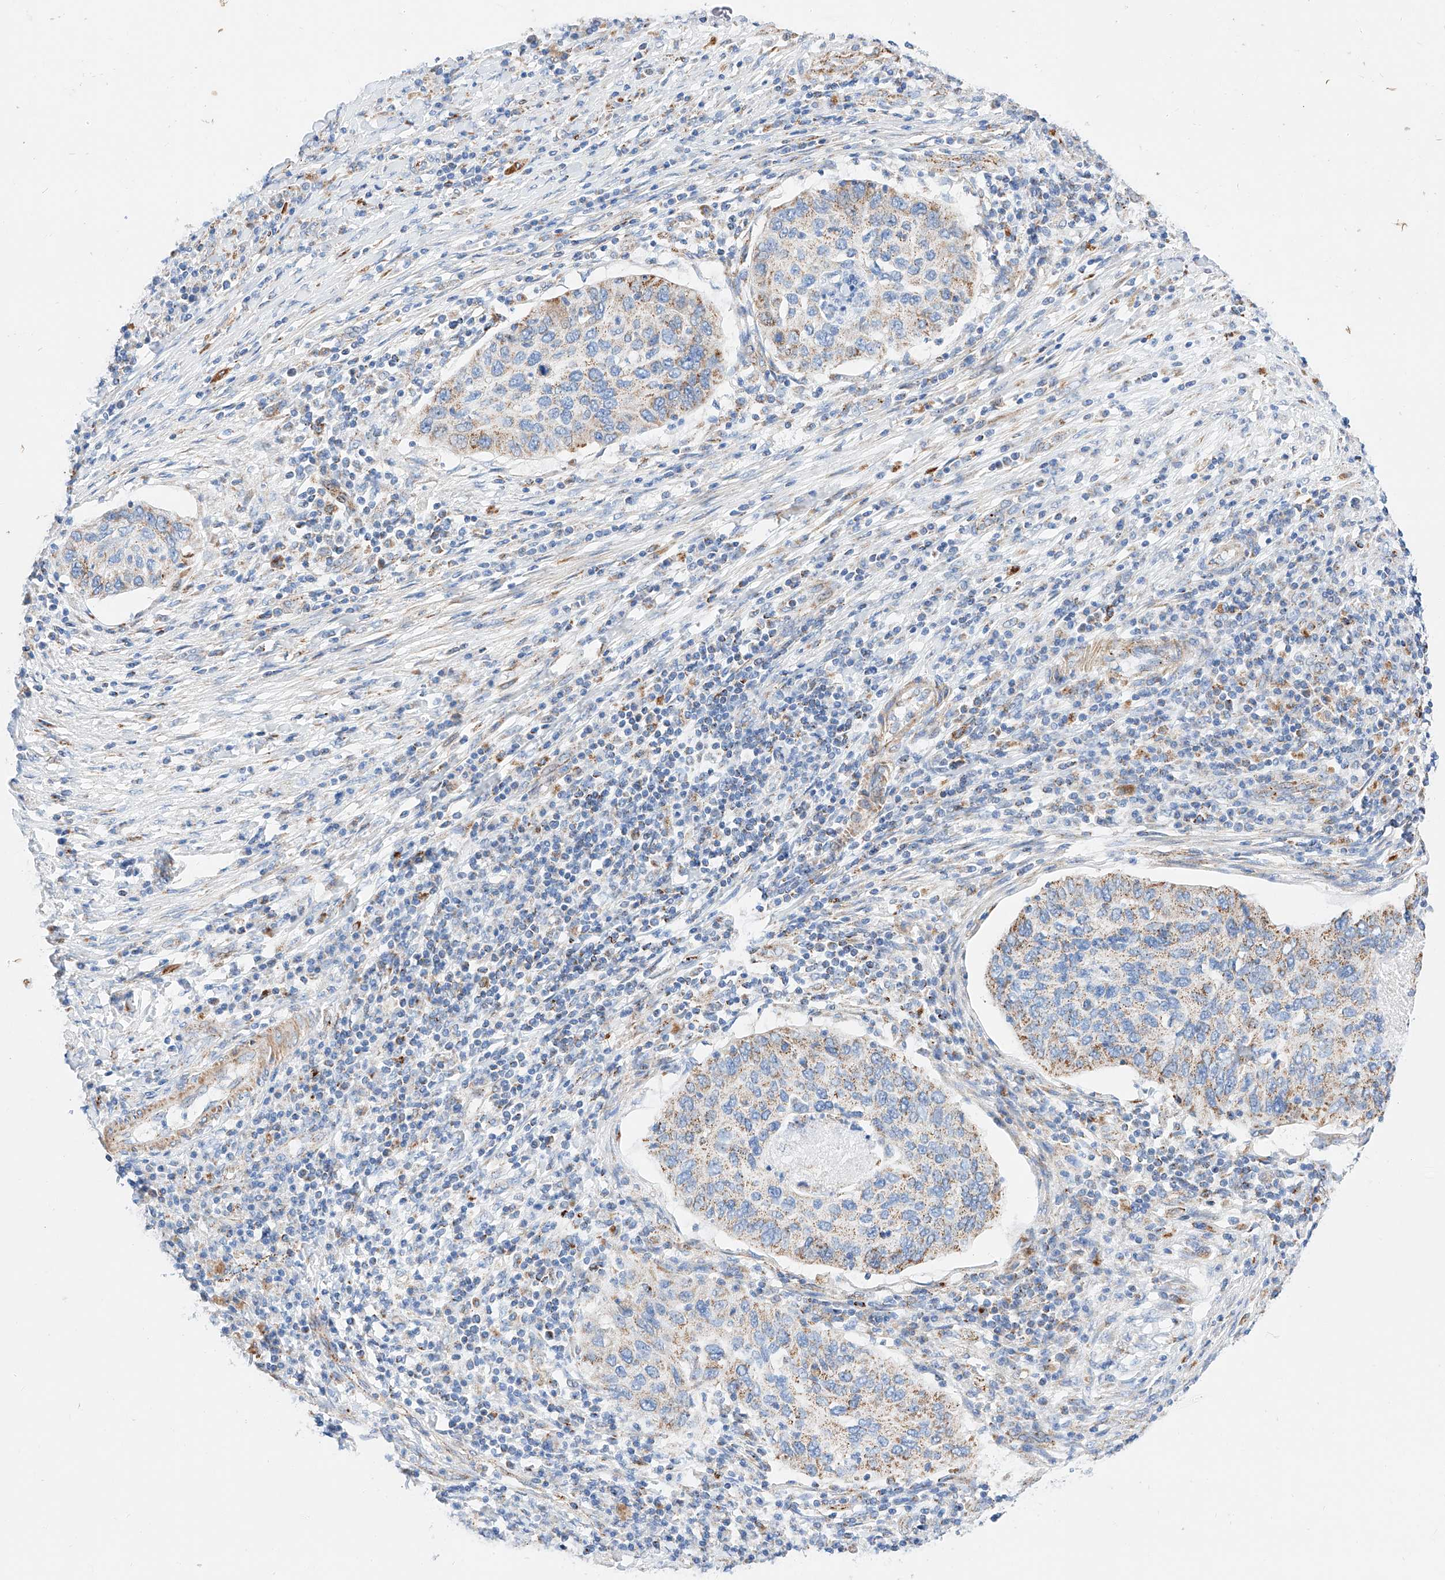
{"staining": {"intensity": "moderate", "quantity": "25%-75%", "location": "cytoplasmic/membranous"}, "tissue": "cervical cancer", "cell_type": "Tumor cells", "image_type": "cancer", "snomed": [{"axis": "morphology", "description": "Squamous cell carcinoma, NOS"}, {"axis": "topography", "description": "Cervix"}], "caption": "Squamous cell carcinoma (cervical) stained with a protein marker shows moderate staining in tumor cells.", "gene": "C6orf62", "patient": {"sex": "female", "age": 38}}